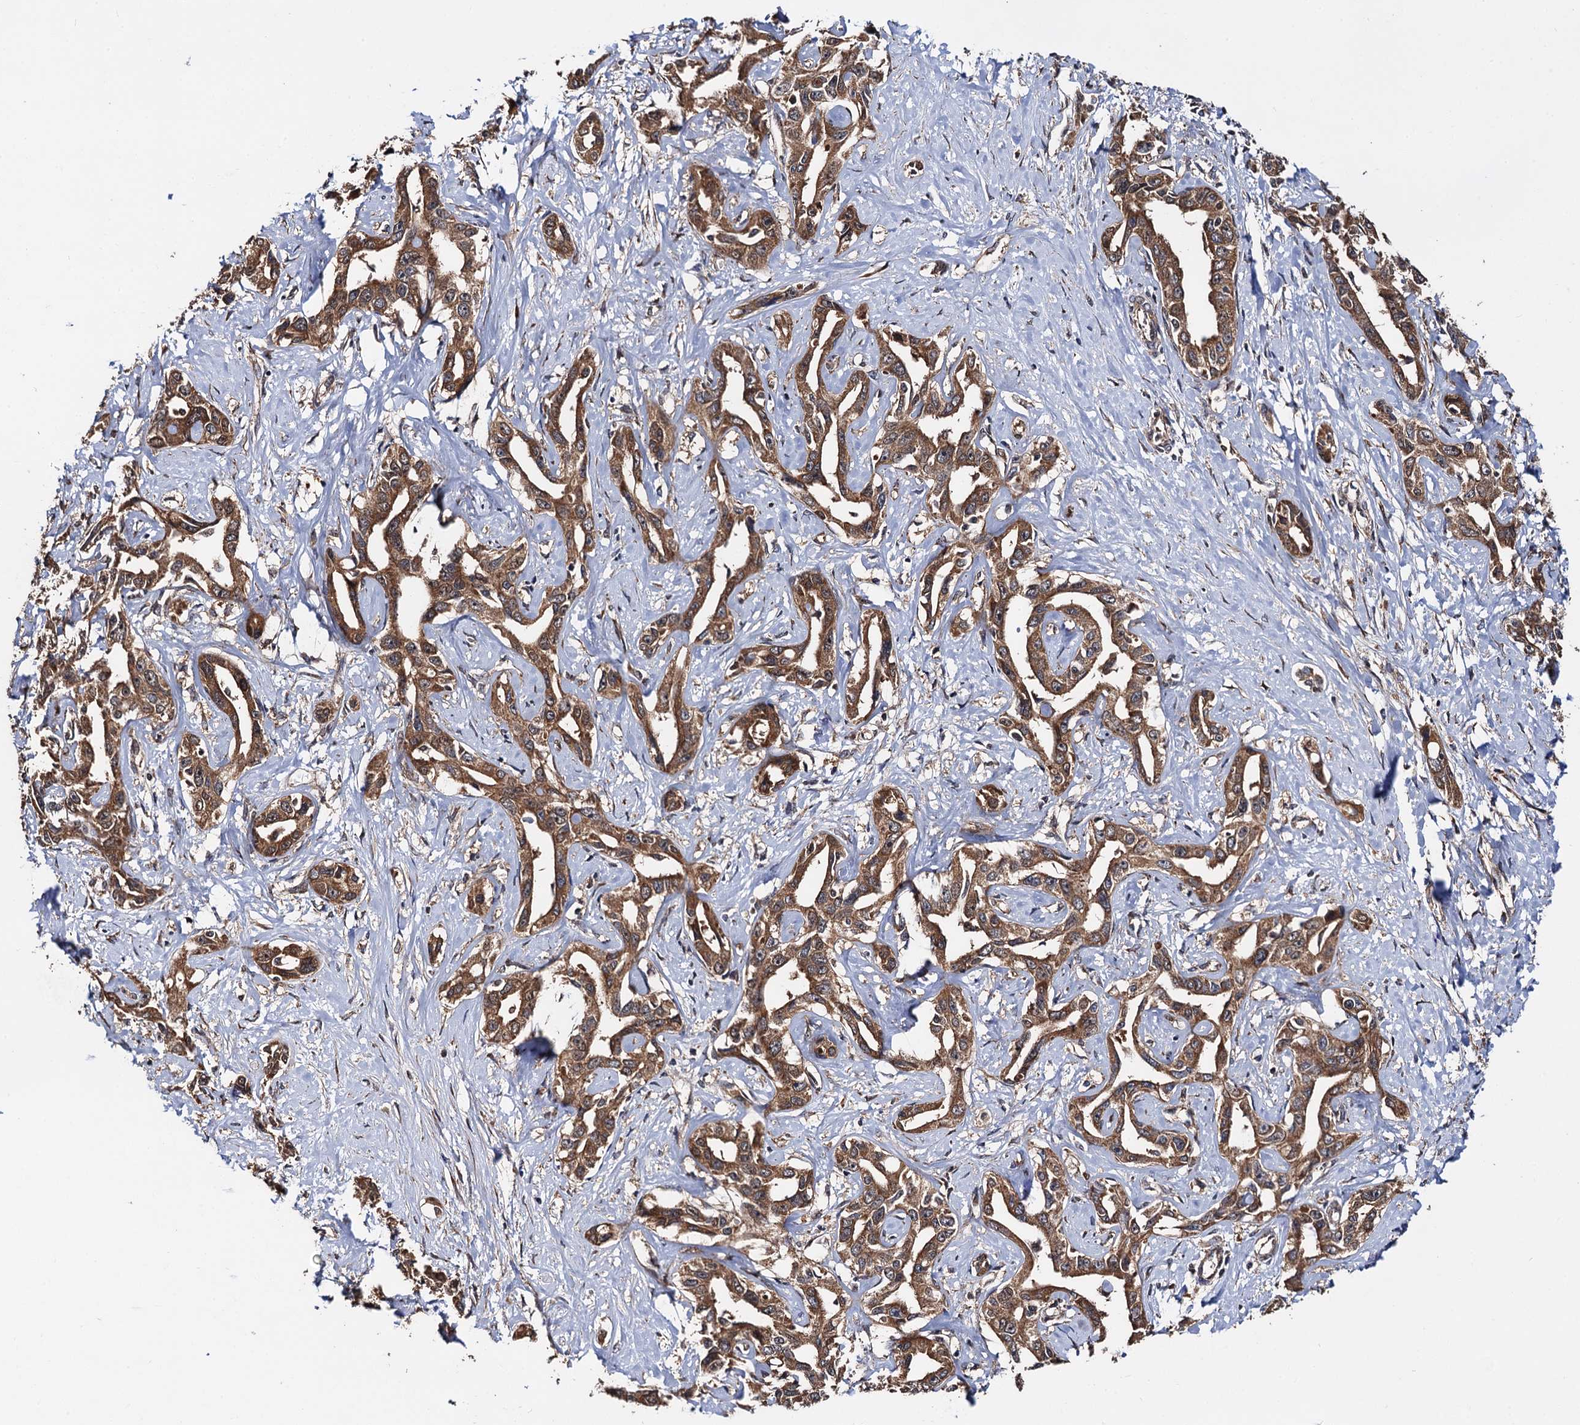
{"staining": {"intensity": "moderate", "quantity": ">75%", "location": "cytoplasmic/membranous"}, "tissue": "liver cancer", "cell_type": "Tumor cells", "image_type": "cancer", "snomed": [{"axis": "morphology", "description": "Cholangiocarcinoma"}, {"axis": "topography", "description": "Liver"}], "caption": "Tumor cells display moderate cytoplasmic/membranous staining in about >75% of cells in cholangiocarcinoma (liver).", "gene": "MIER2", "patient": {"sex": "male", "age": 59}}